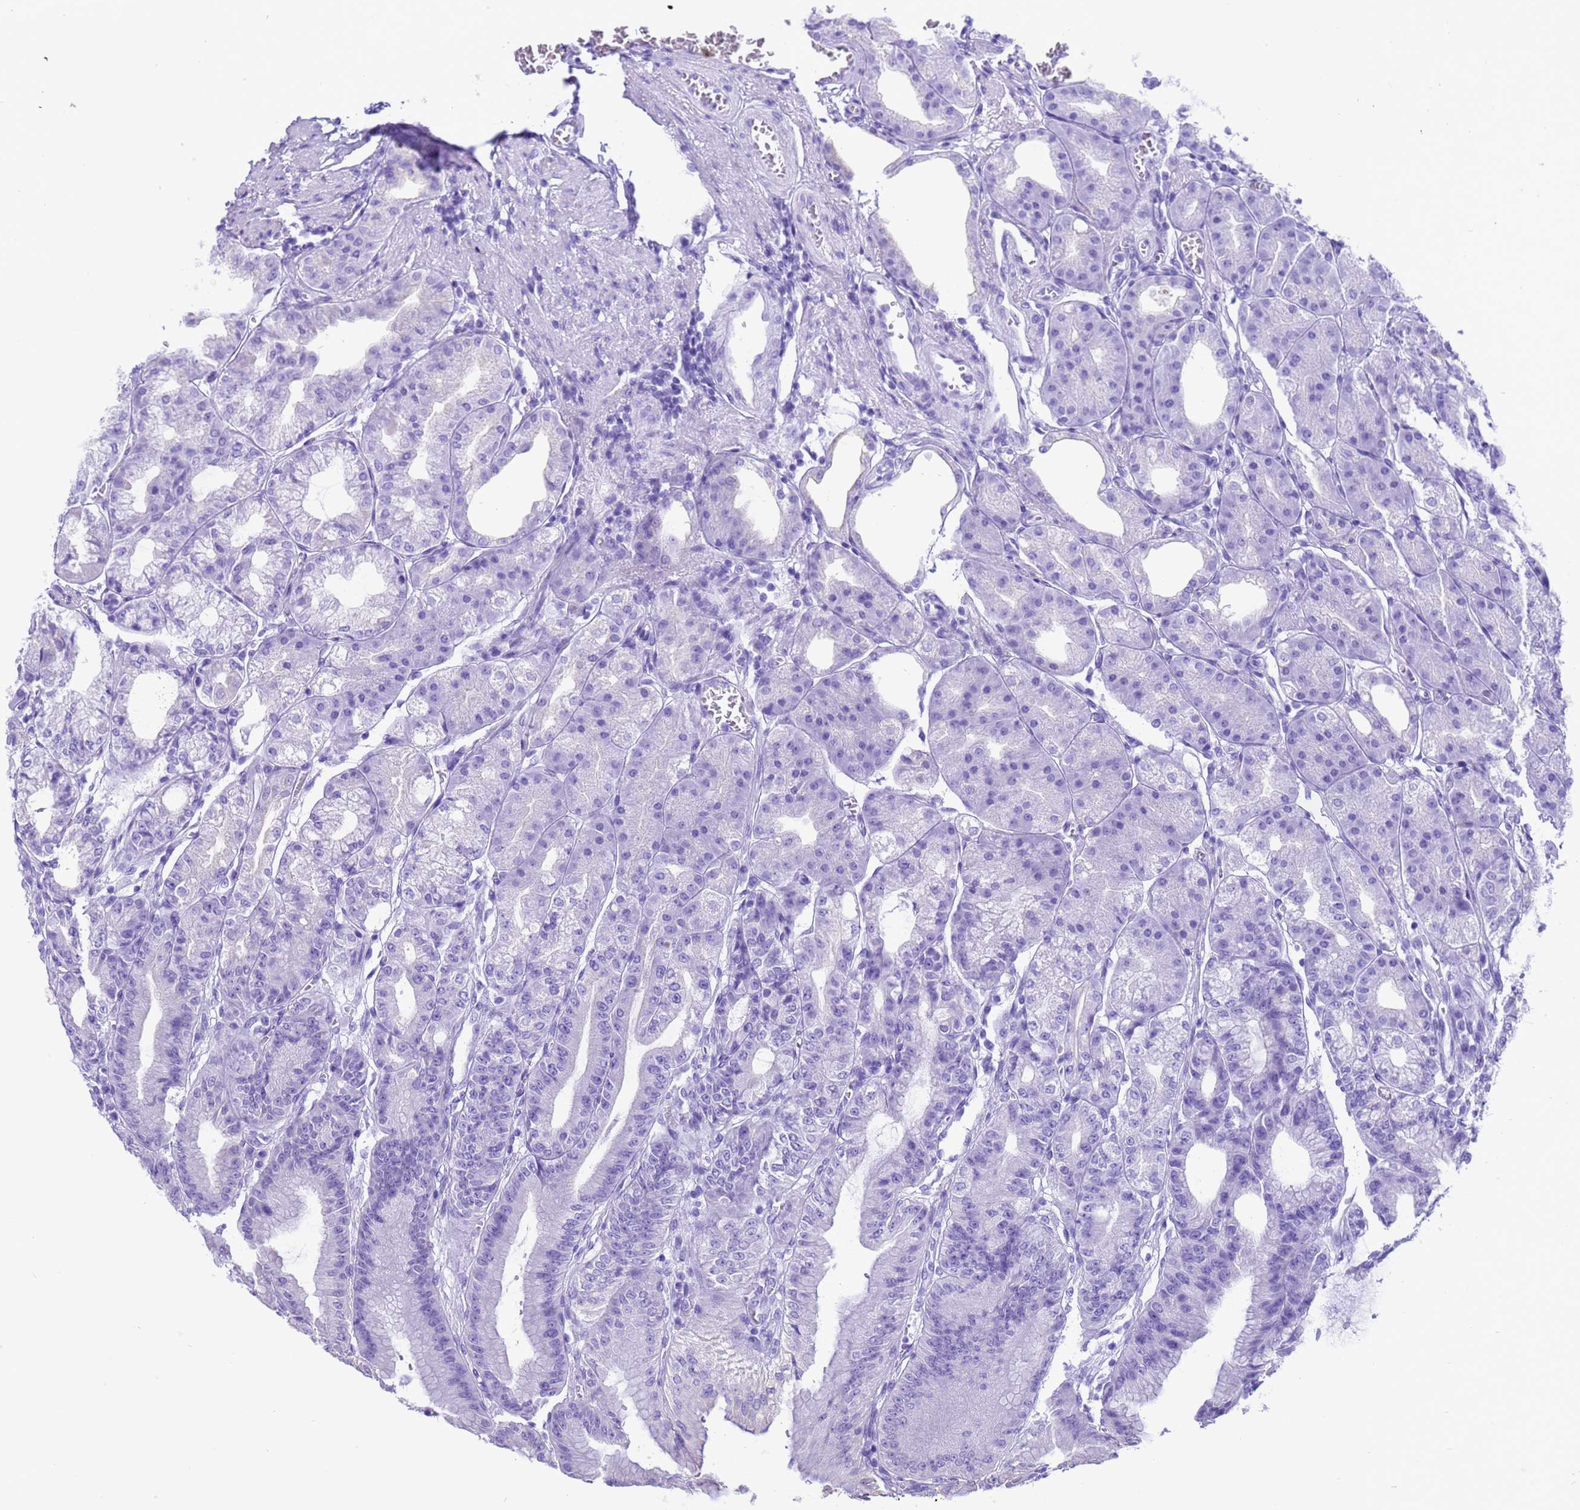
{"staining": {"intensity": "negative", "quantity": "none", "location": "none"}, "tissue": "stomach", "cell_type": "Glandular cells", "image_type": "normal", "snomed": [{"axis": "morphology", "description": "Normal tissue, NOS"}, {"axis": "topography", "description": "Stomach, lower"}], "caption": "Immunohistochemical staining of benign human stomach demonstrates no significant expression in glandular cells. Brightfield microscopy of IHC stained with DAB (3,3'-diaminobenzidine) (brown) and hematoxylin (blue), captured at high magnification.", "gene": "PIEZO2", "patient": {"sex": "male", "age": 71}}